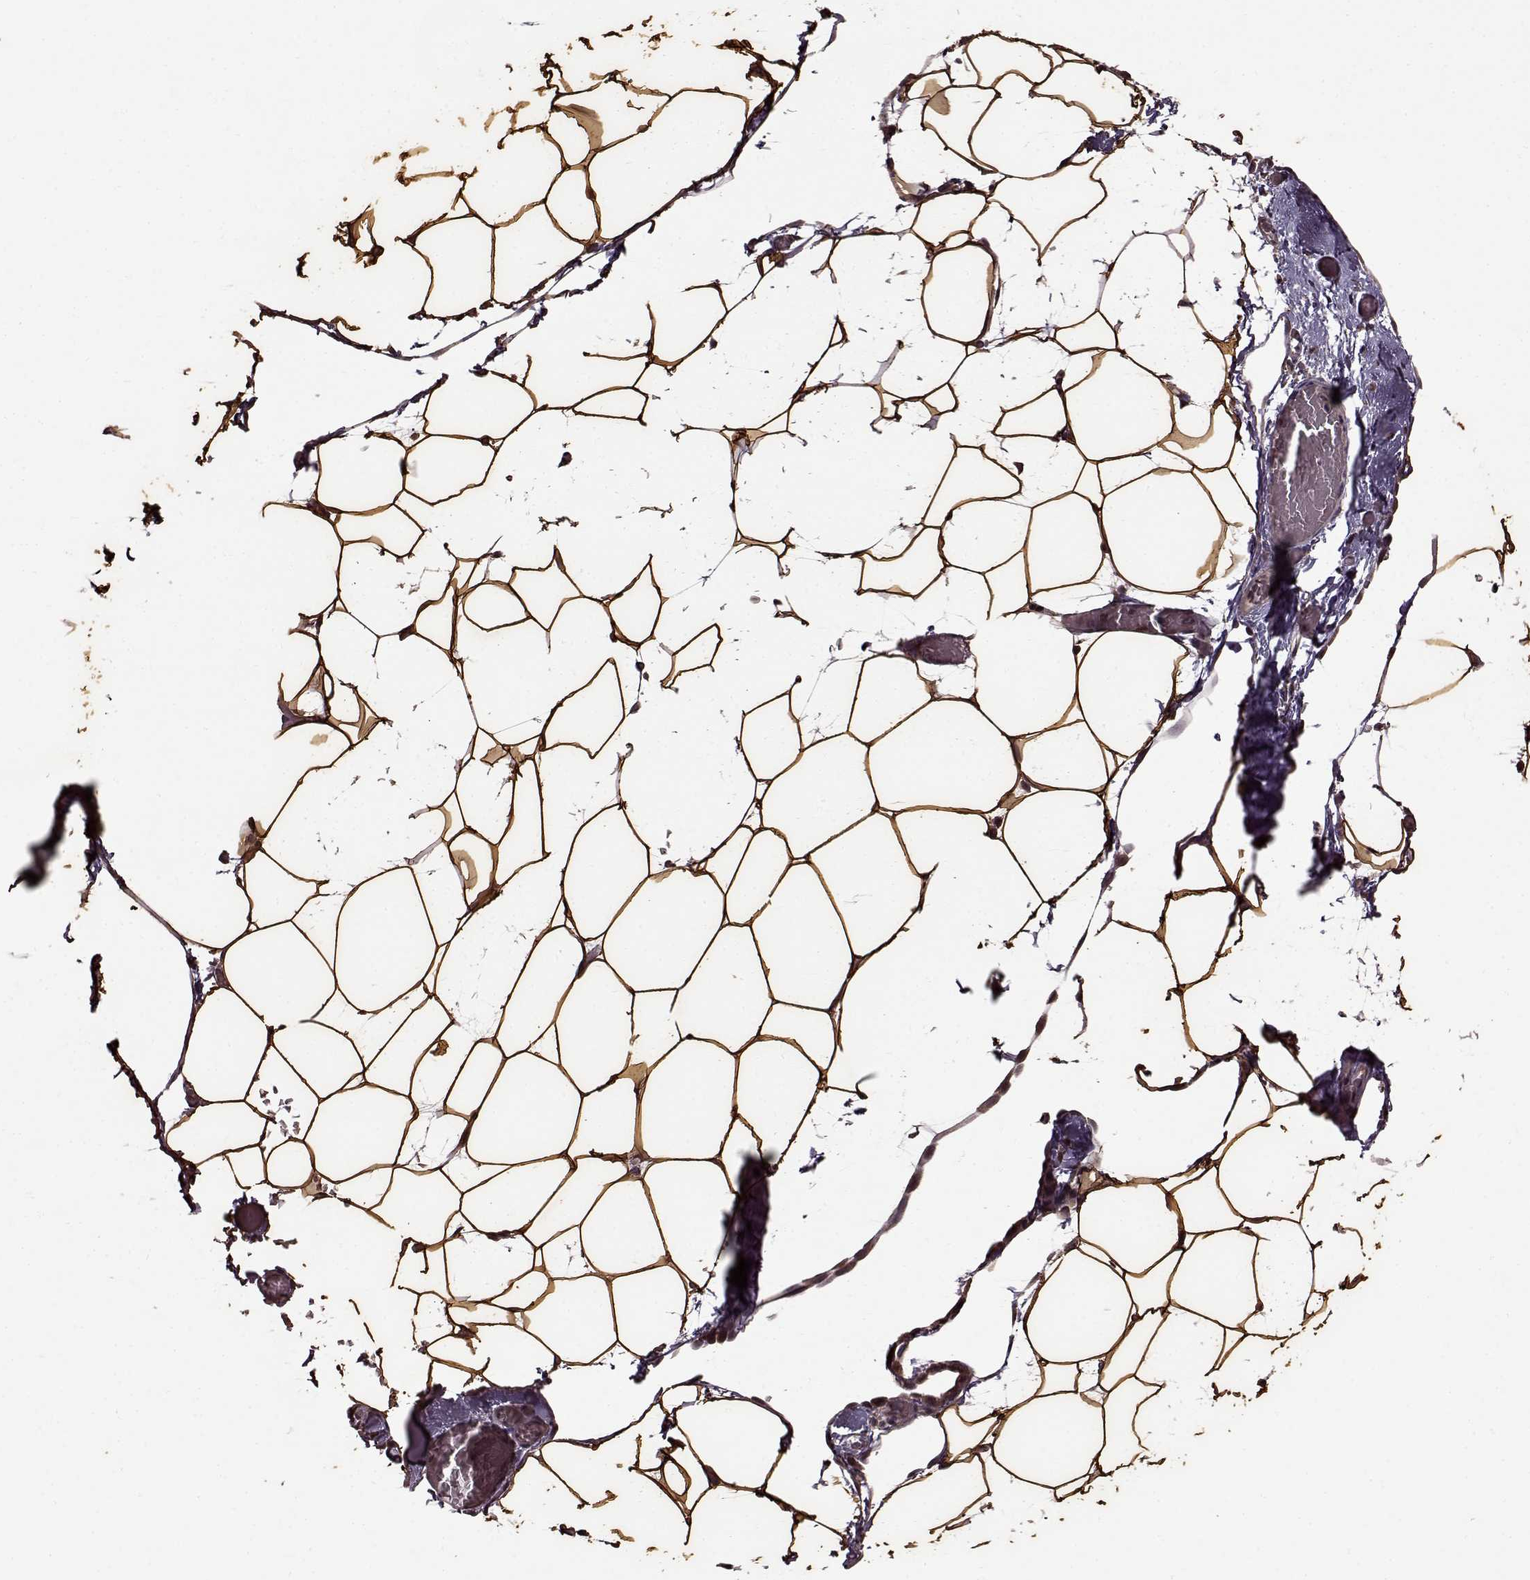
{"staining": {"intensity": "strong", "quantity": ">75%", "location": "cytoplasmic/membranous"}, "tissue": "adipose tissue", "cell_type": "Adipocytes", "image_type": "normal", "snomed": [{"axis": "morphology", "description": "Normal tissue, NOS"}, {"axis": "topography", "description": "Adipose tissue"}], "caption": "DAB immunohistochemical staining of benign adipose tissue exhibits strong cytoplasmic/membranous protein staining in approximately >75% of adipocytes. (Brightfield microscopy of DAB IHC at high magnification).", "gene": "FBXW11", "patient": {"sex": "male", "age": 57}}